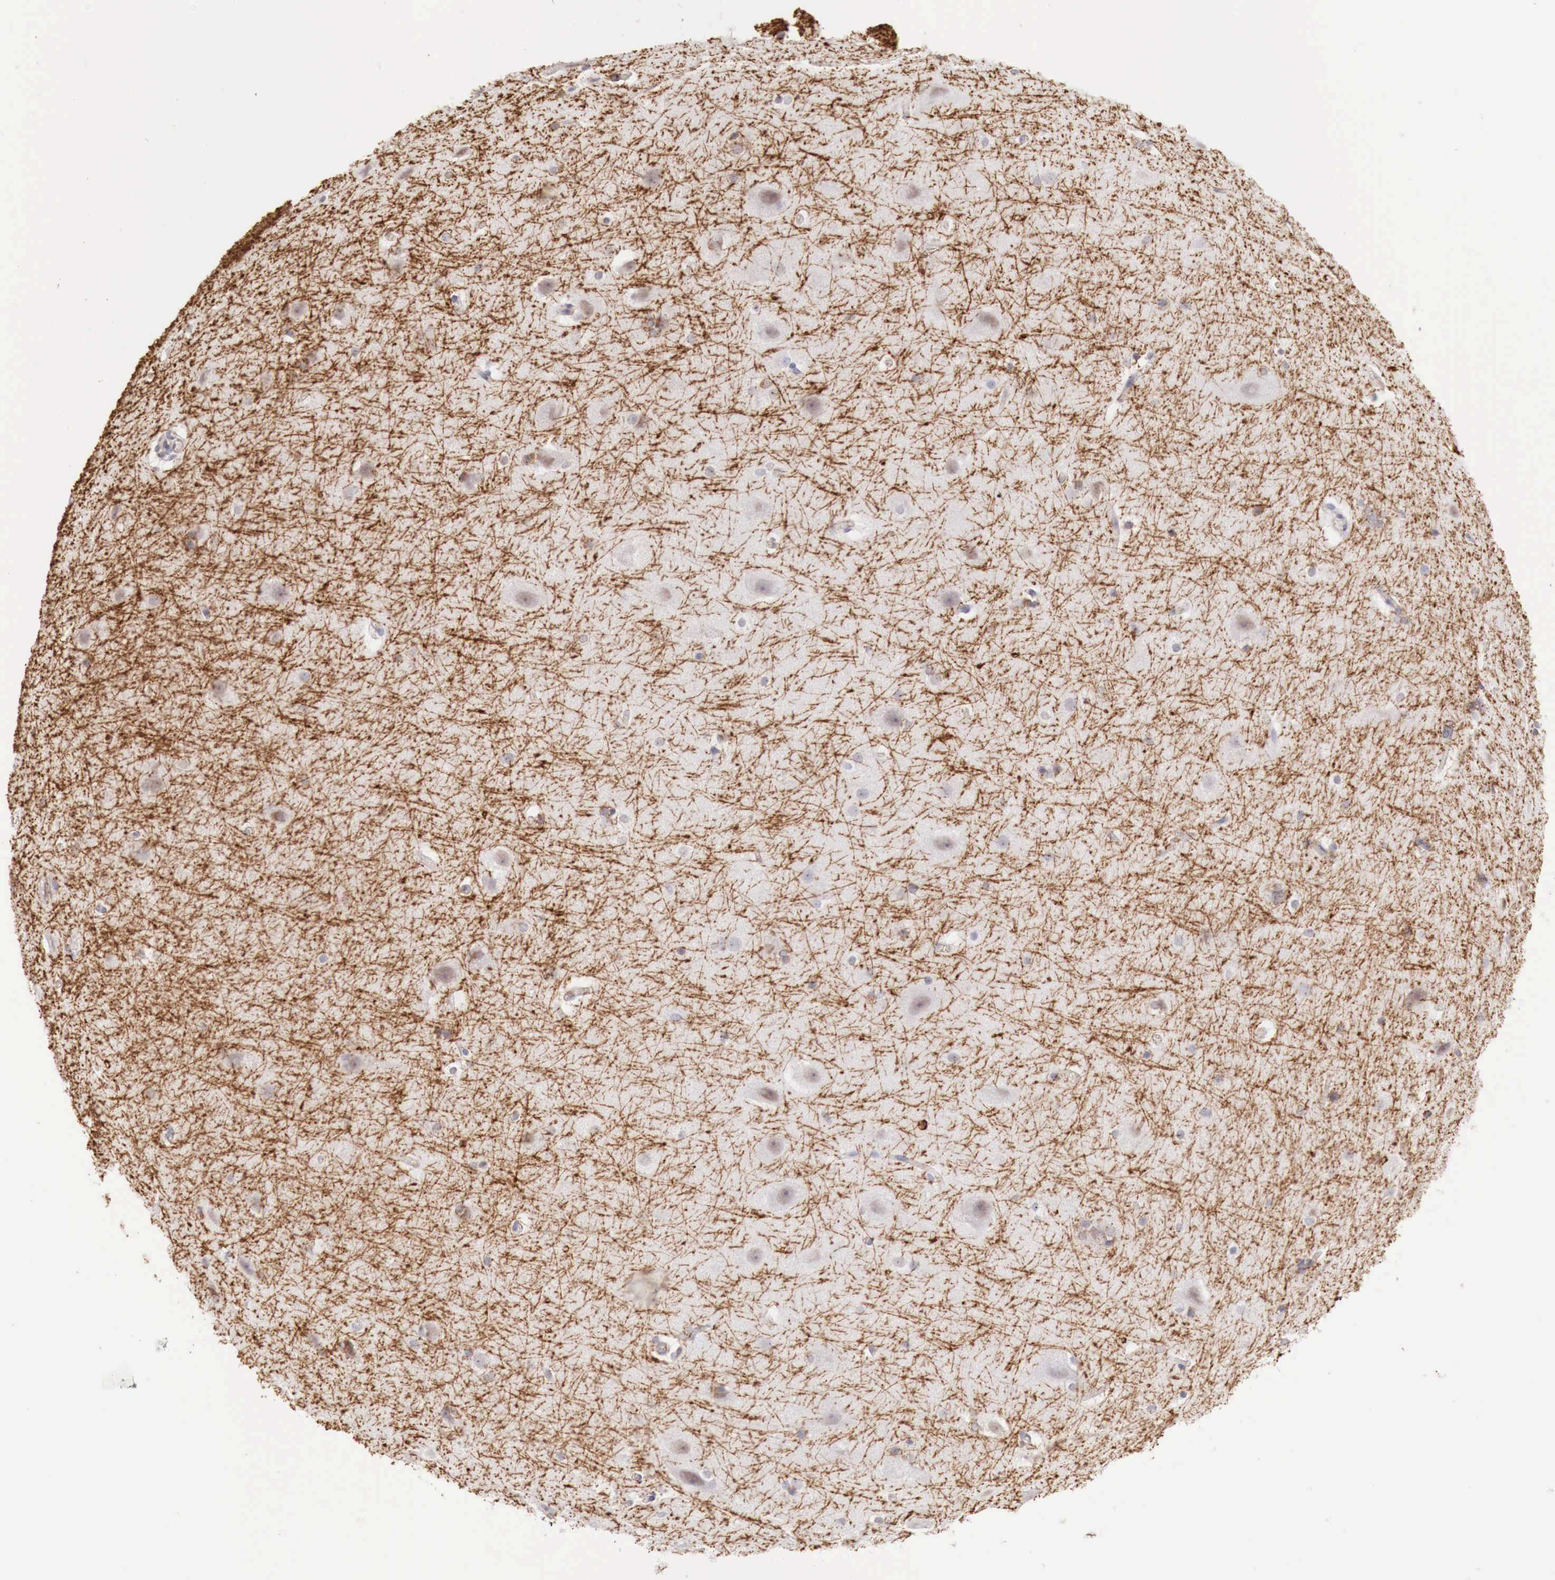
{"staining": {"intensity": "negative", "quantity": "none", "location": "none"}, "tissue": "cerebral cortex", "cell_type": "Endothelial cells", "image_type": "normal", "snomed": [{"axis": "morphology", "description": "Normal tissue, NOS"}, {"axis": "topography", "description": "Cerebral cortex"}, {"axis": "topography", "description": "Hippocampus"}], "caption": "The micrograph displays no significant positivity in endothelial cells of cerebral cortex. Nuclei are stained in blue.", "gene": "TRIM13", "patient": {"sex": "female", "age": 19}}